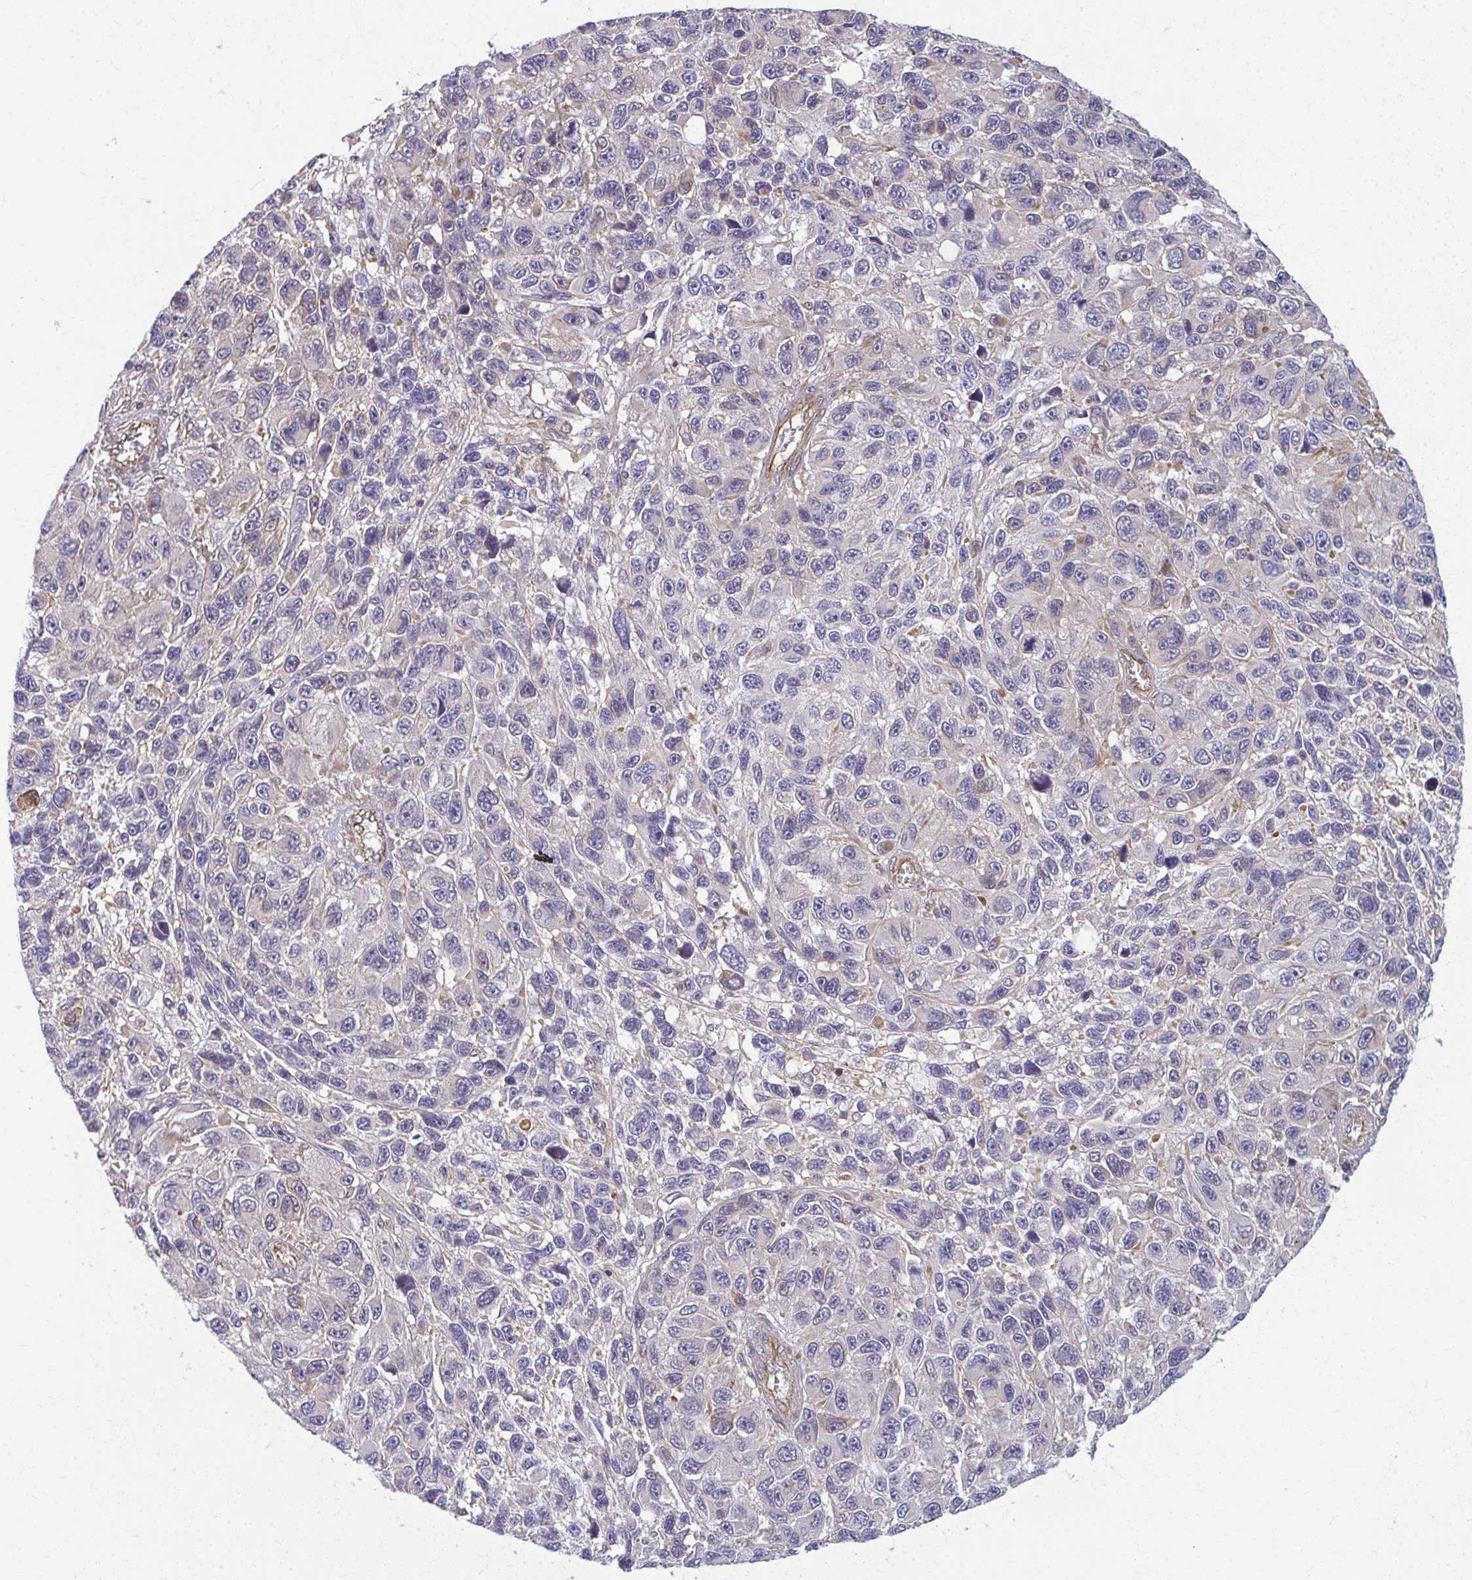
{"staining": {"intensity": "negative", "quantity": "none", "location": "none"}, "tissue": "melanoma", "cell_type": "Tumor cells", "image_type": "cancer", "snomed": [{"axis": "morphology", "description": "Malignant melanoma, NOS"}, {"axis": "topography", "description": "Skin"}], "caption": "An image of human malignant melanoma is negative for staining in tumor cells.", "gene": "EID2B", "patient": {"sex": "male", "age": 53}}